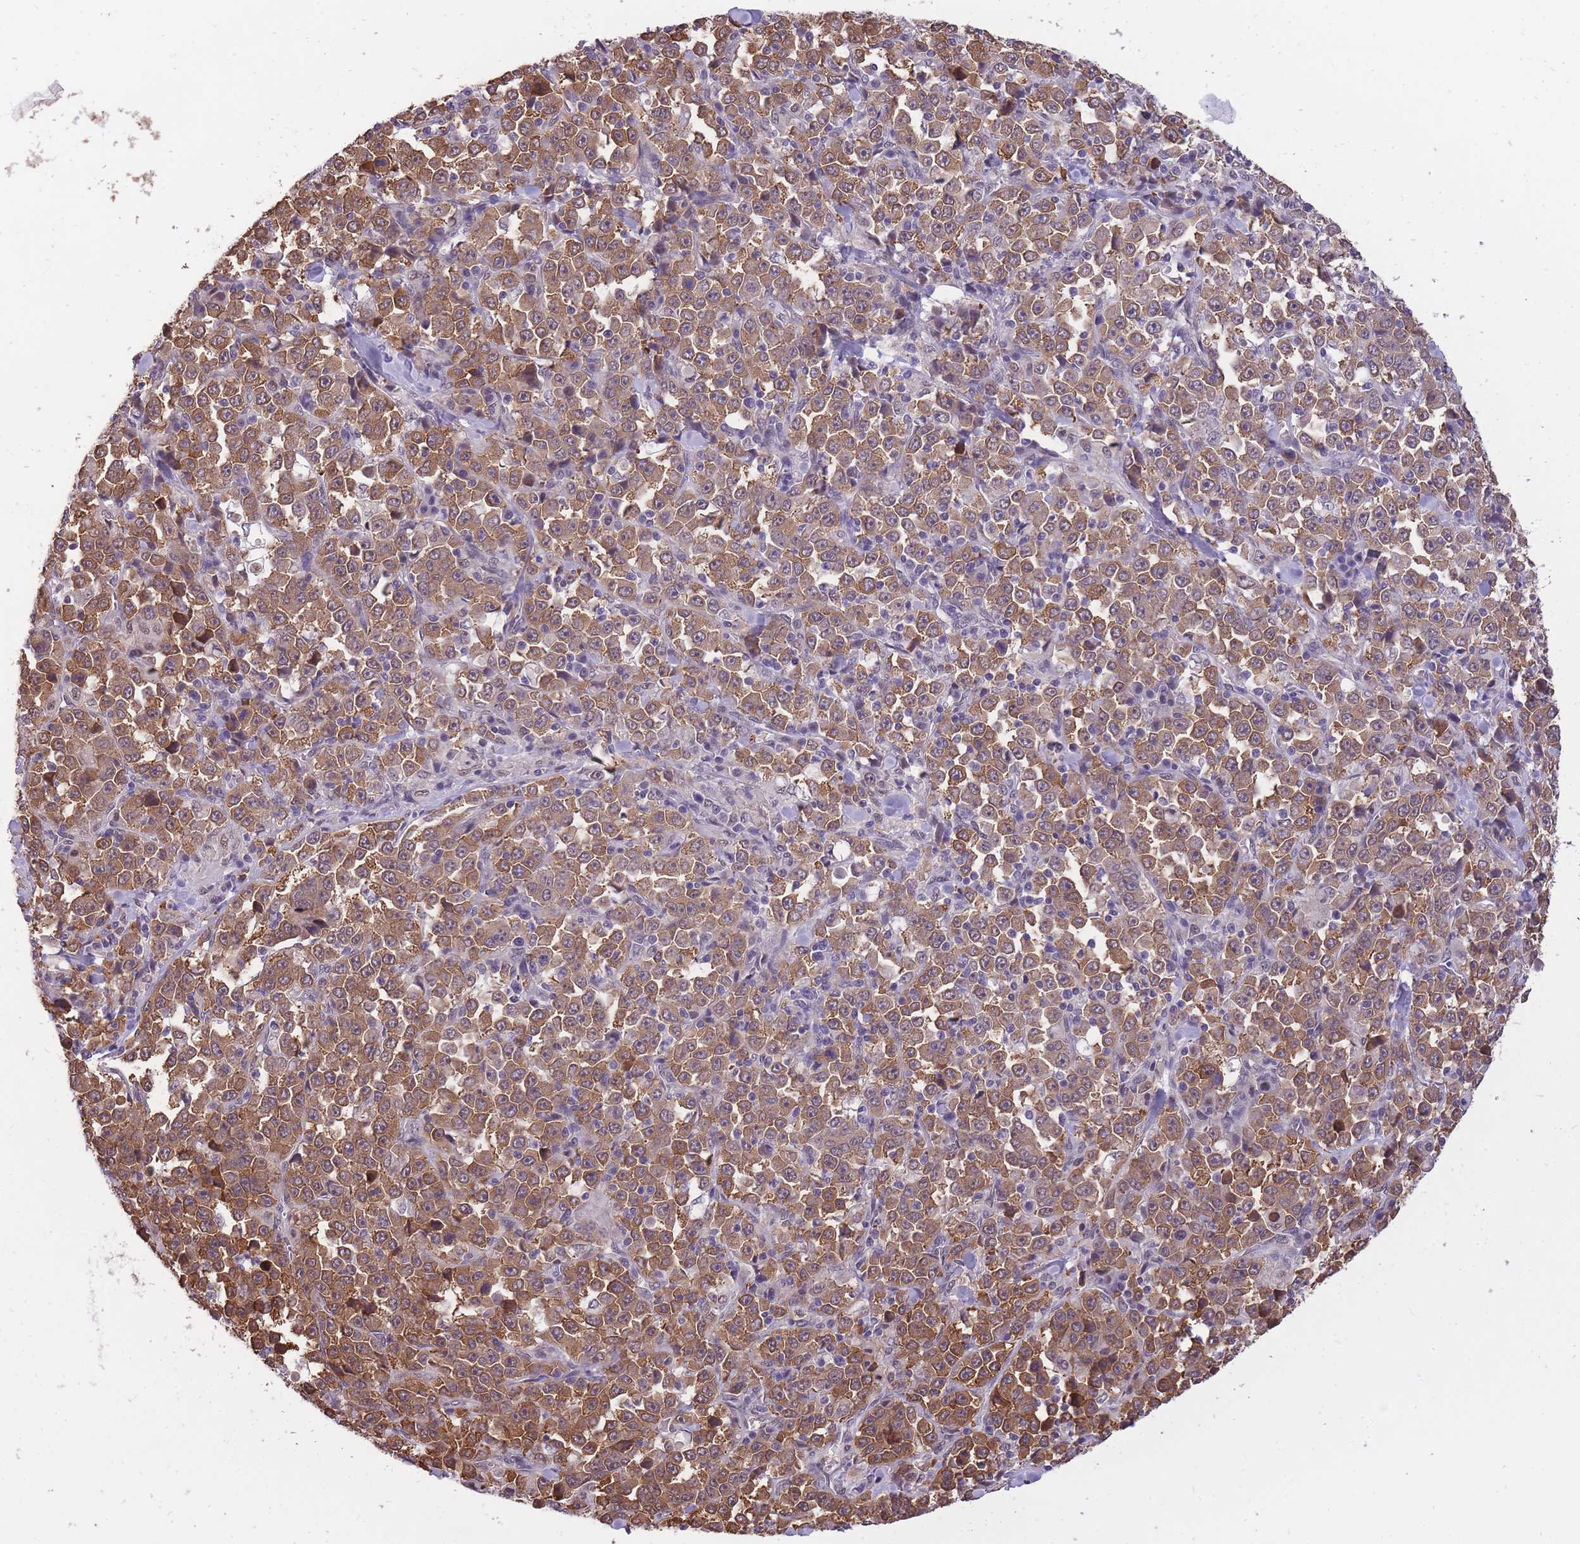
{"staining": {"intensity": "moderate", "quantity": ">75%", "location": "cytoplasmic/membranous,nuclear"}, "tissue": "stomach cancer", "cell_type": "Tumor cells", "image_type": "cancer", "snomed": [{"axis": "morphology", "description": "Normal tissue, NOS"}, {"axis": "morphology", "description": "Adenocarcinoma, NOS"}, {"axis": "topography", "description": "Stomach, upper"}, {"axis": "topography", "description": "Stomach"}], "caption": "Adenocarcinoma (stomach) stained with IHC displays moderate cytoplasmic/membranous and nuclear expression in about >75% of tumor cells.", "gene": "CDIP1", "patient": {"sex": "male", "age": 59}}